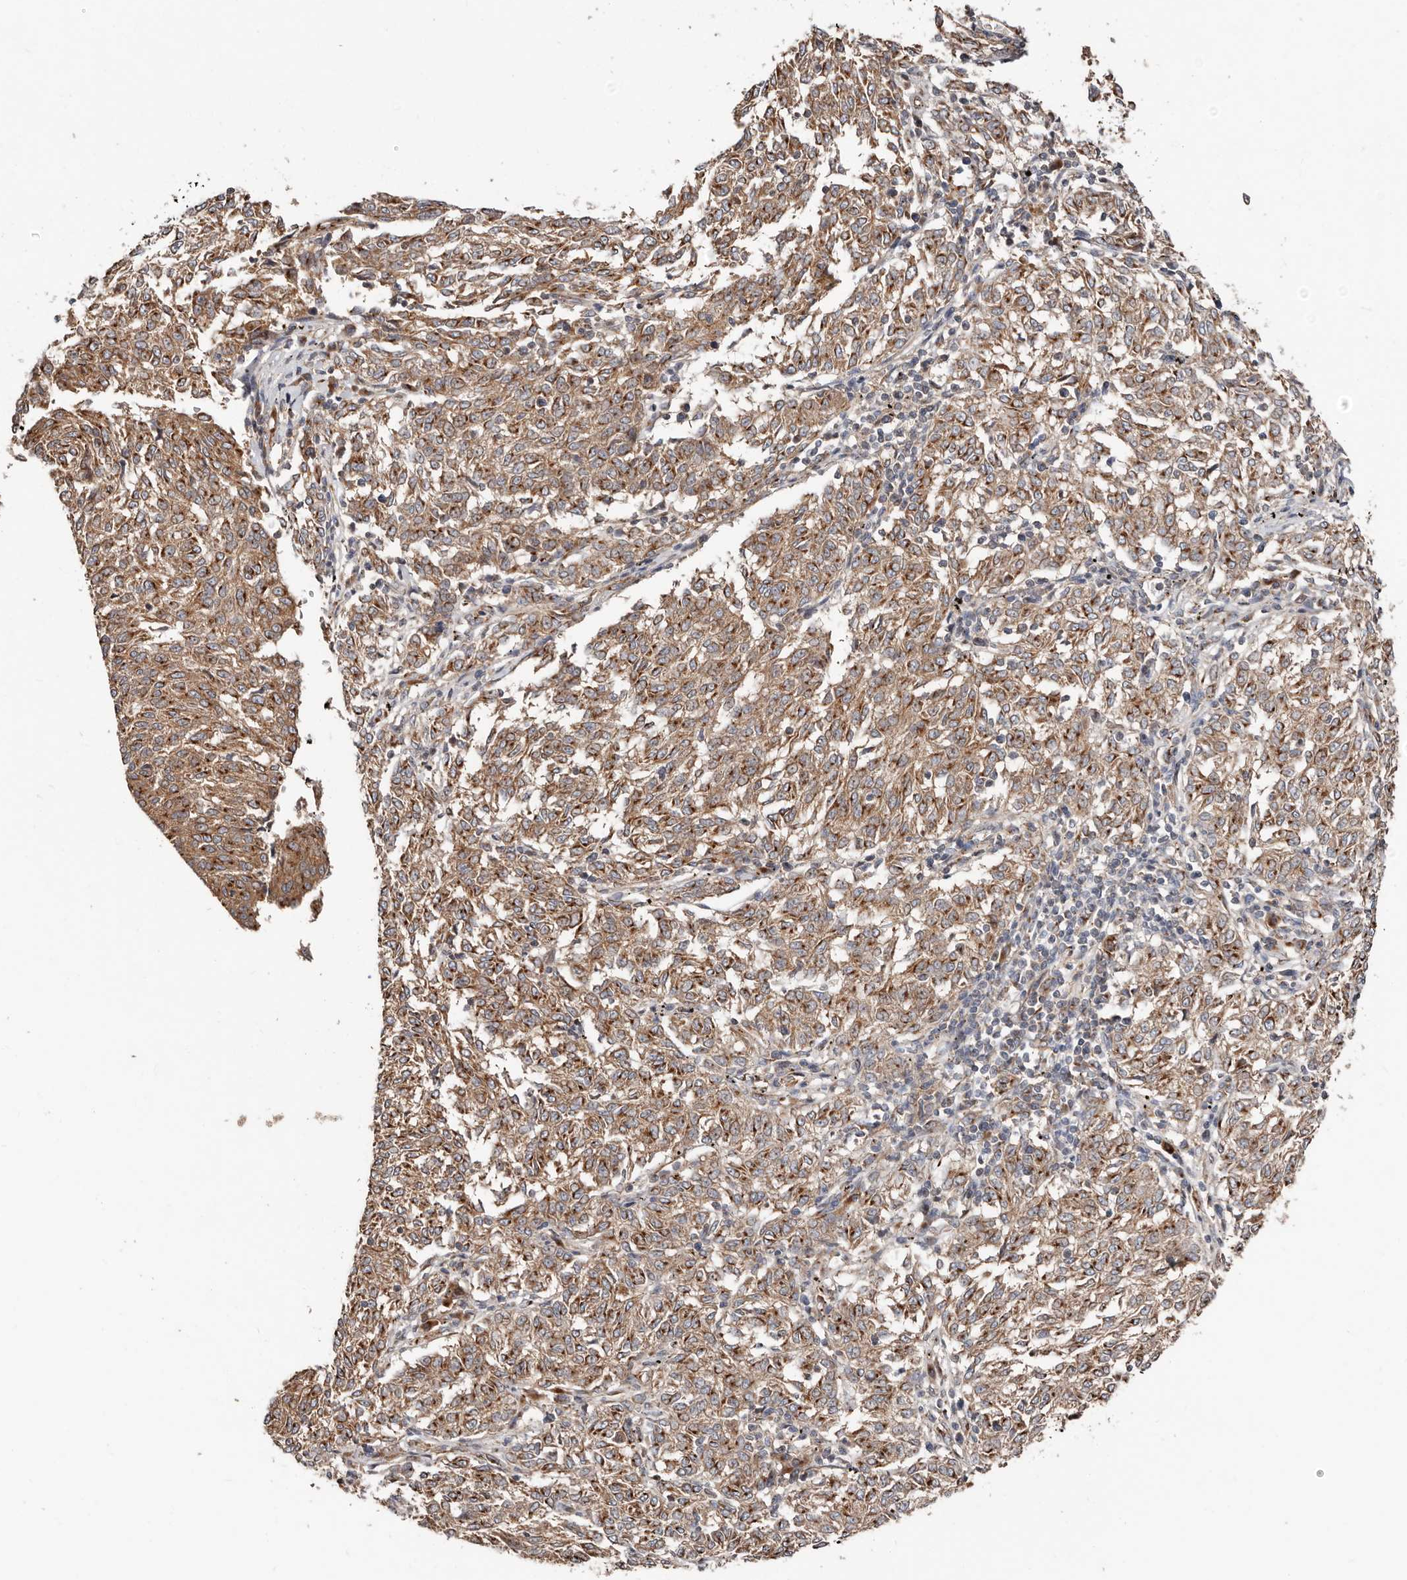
{"staining": {"intensity": "moderate", "quantity": ">75%", "location": "cytoplasmic/membranous"}, "tissue": "melanoma", "cell_type": "Tumor cells", "image_type": "cancer", "snomed": [{"axis": "morphology", "description": "Malignant melanoma, NOS"}, {"axis": "topography", "description": "Skin"}], "caption": "Malignant melanoma tissue demonstrates moderate cytoplasmic/membranous staining in about >75% of tumor cells, visualized by immunohistochemistry. (Stains: DAB (3,3'-diaminobenzidine) in brown, nuclei in blue, Microscopy: brightfield microscopy at high magnification).", "gene": "COG1", "patient": {"sex": "female", "age": 72}}